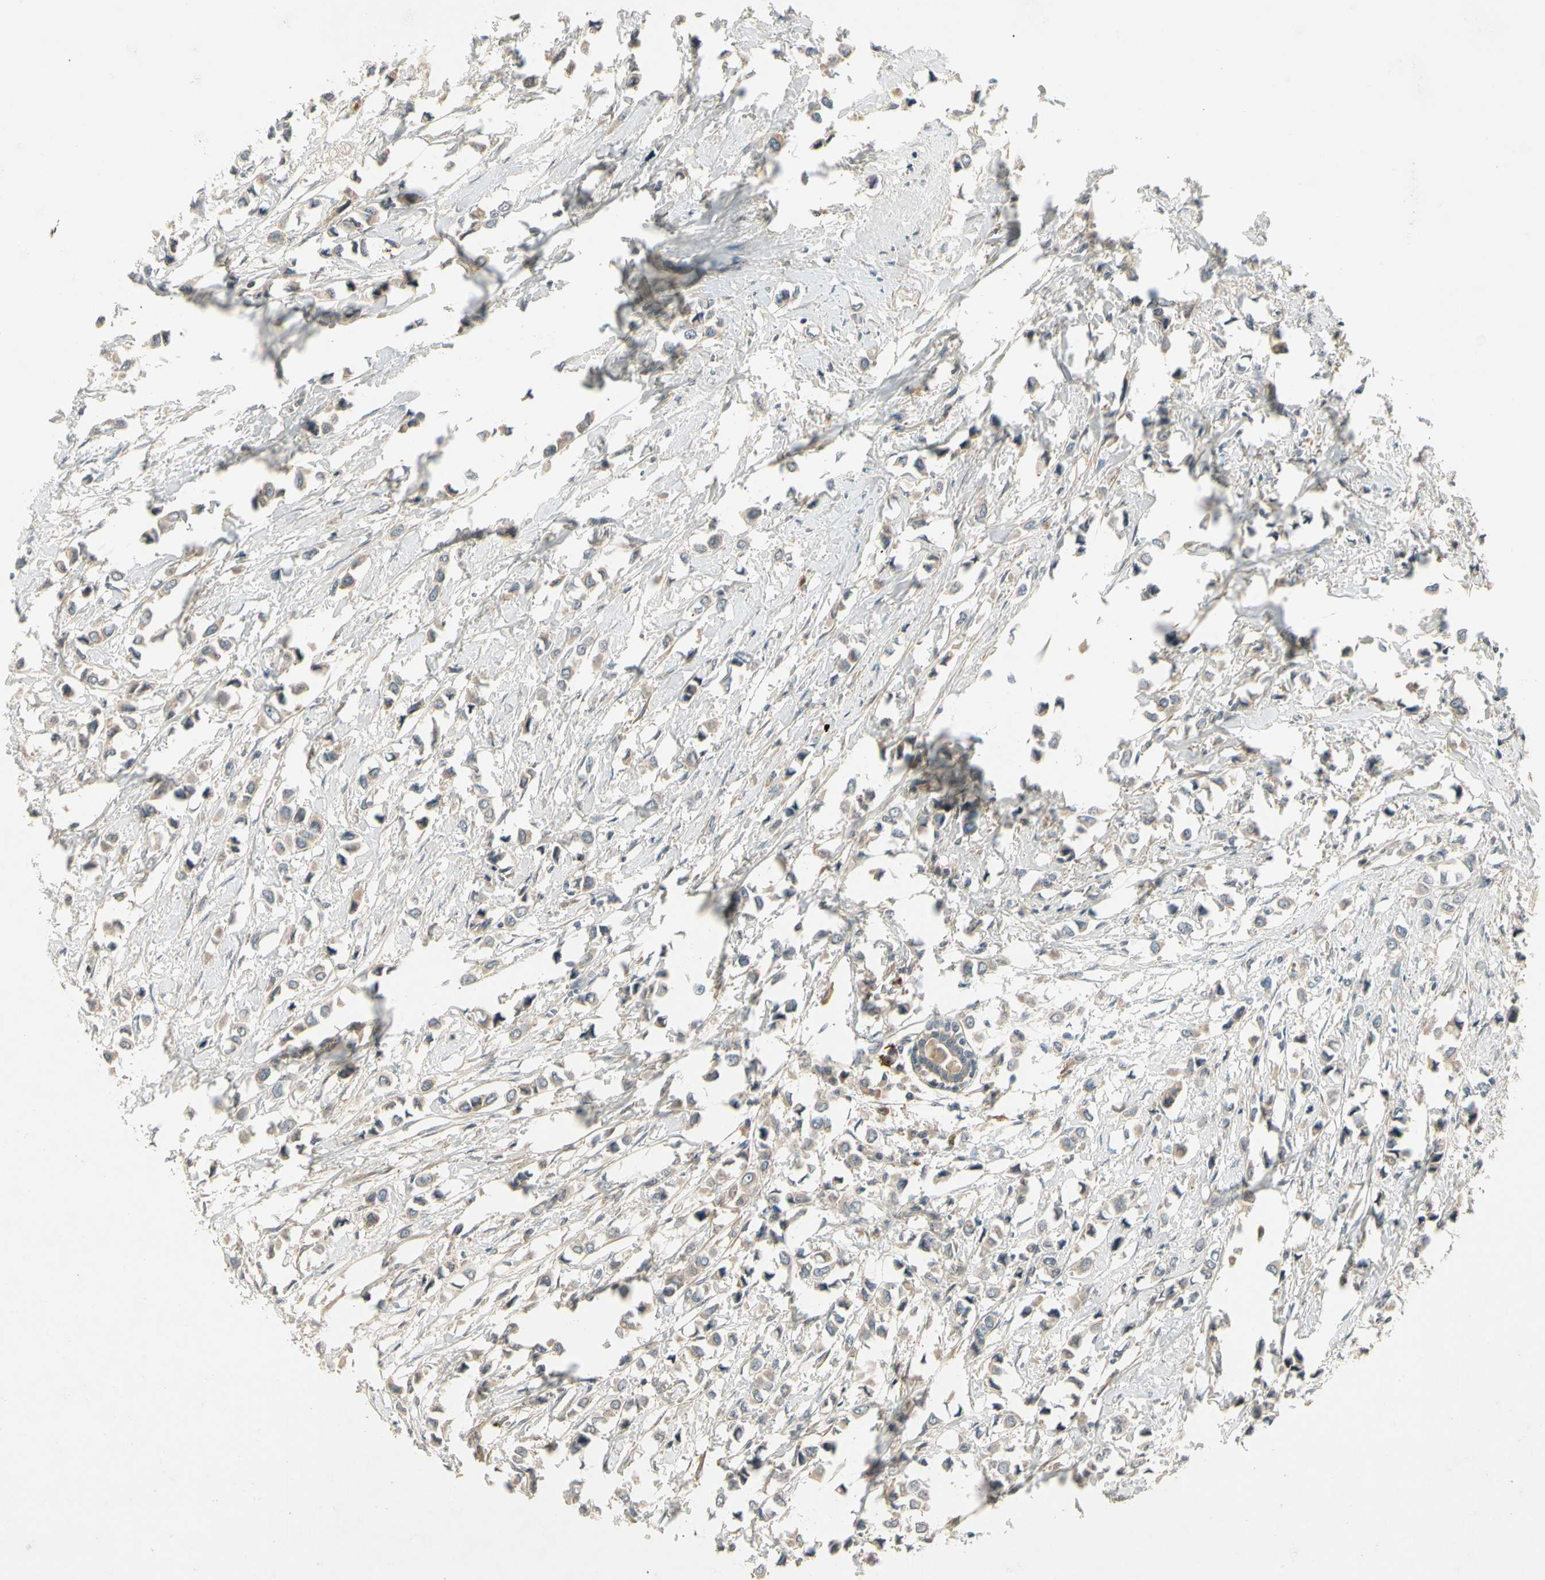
{"staining": {"intensity": "weak", "quantity": "25%-75%", "location": "cytoplasmic/membranous"}, "tissue": "breast cancer", "cell_type": "Tumor cells", "image_type": "cancer", "snomed": [{"axis": "morphology", "description": "Lobular carcinoma"}, {"axis": "topography", "description": "Breast"}], "caption": "Immunohistochemical staining of human breast lobular carcinoma demonstrates low levels of weak cytoplasmic/membranous expression in about 25%-75% of tumor cells.", "gene": "CCL4", "patient": {"sex": "female", "age": 51}}